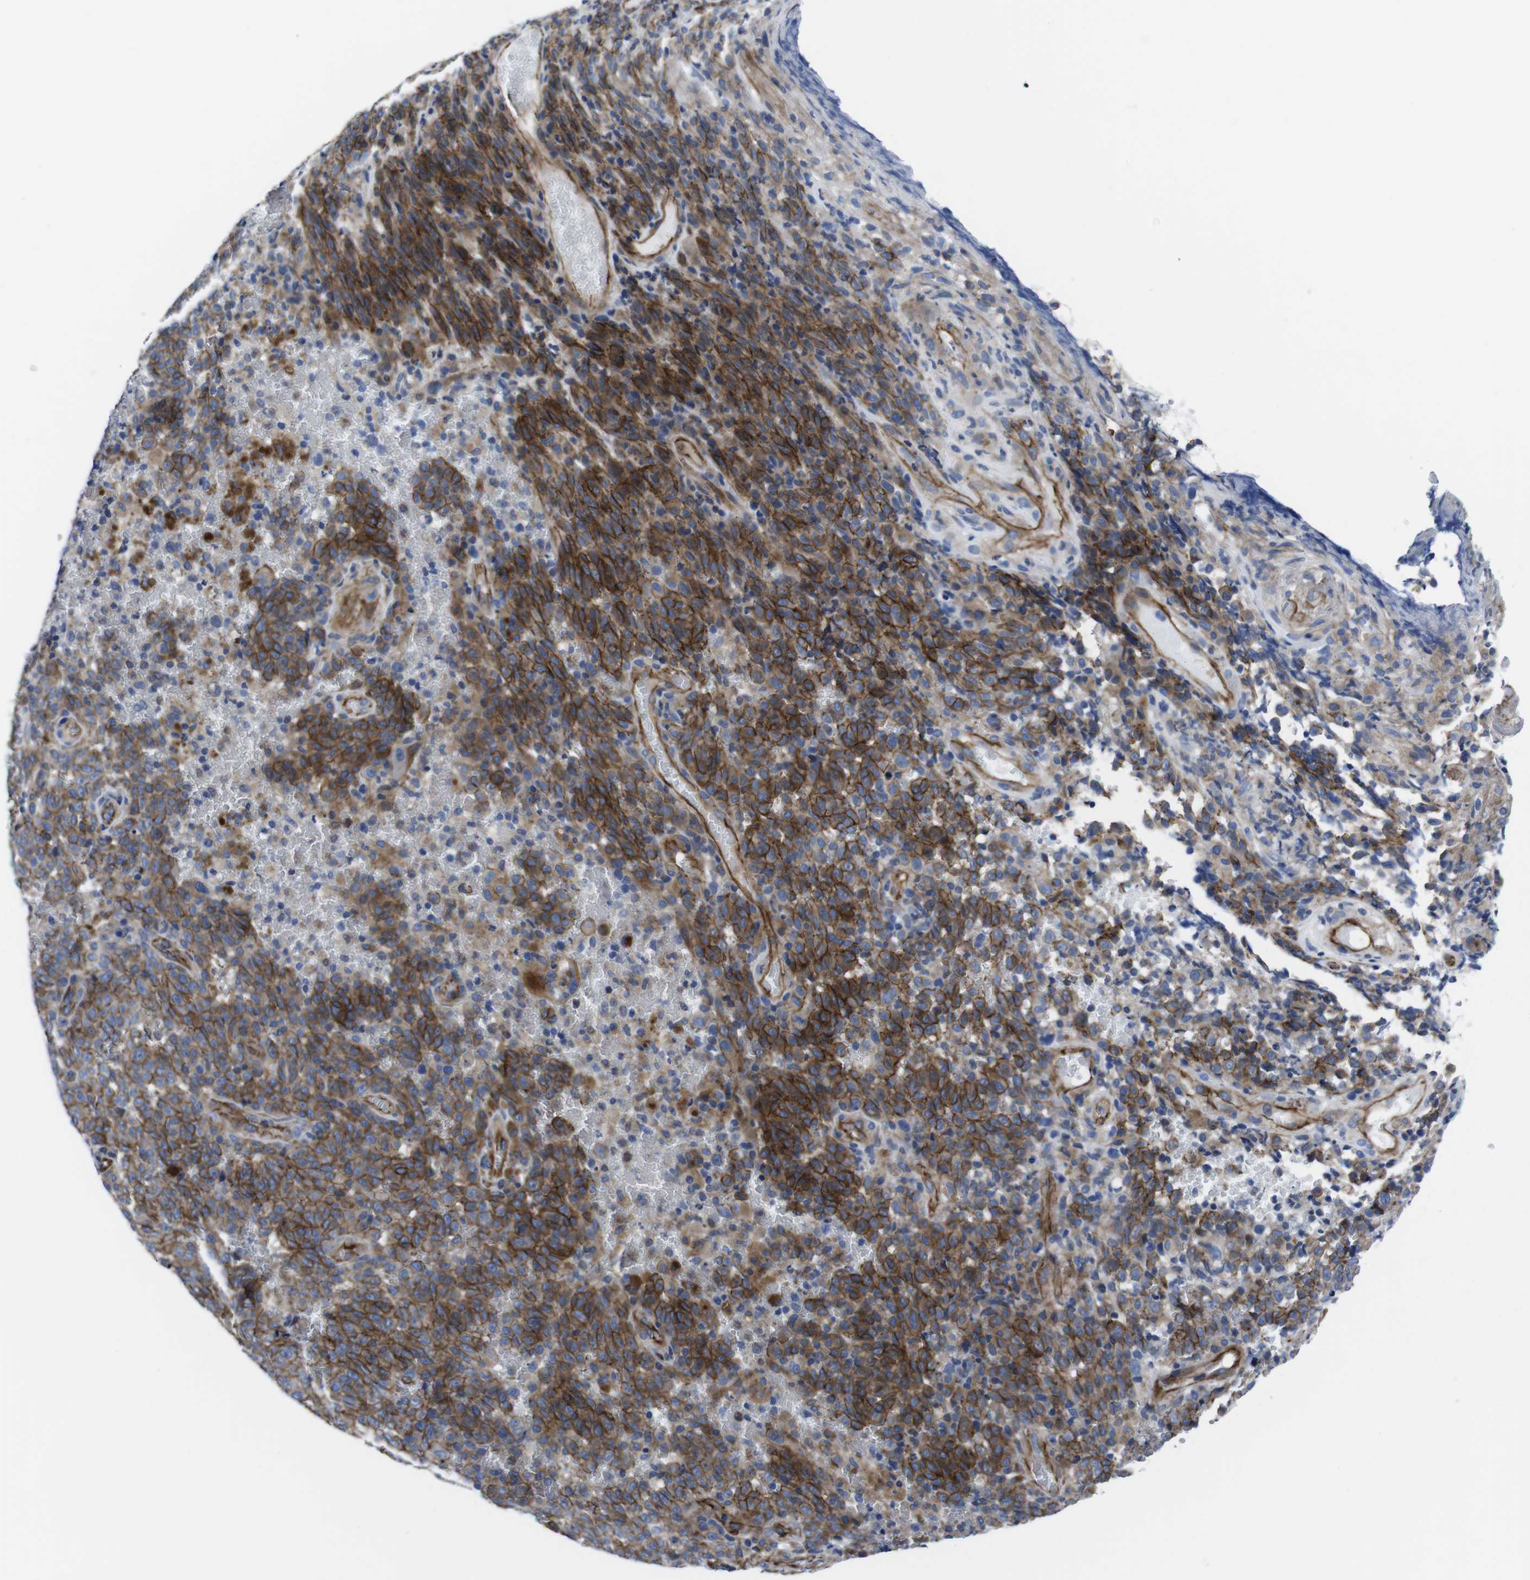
{"staining": {"intensity": "moderate", "quantity": ">75%", "location": "cytoplasmic/membranous"}, "tissue": "melanoma", "cell_type": "Tumor cells", "image_type": "cancer", "snomed": [{"axis": "morphology", "description": "Malignant melanoma, NOS"}, {"axis": "topography", "description": "Skin"}], "caption": "Immunohistochemistry (DAB (3,3'-diaminobenzidine)) staining of malignant melanoma reveals moderate cytoplasmic/membranous protein staining in about >75% of tumor cells. The protein is stained brown, and the nuclei are stained in blue (DAB (3,3'-diaminobenzidine) IHC with brightfield microscopy, high magnification).", "gene": "NUMB", "patient": {"sex": "female", "age": 82}}